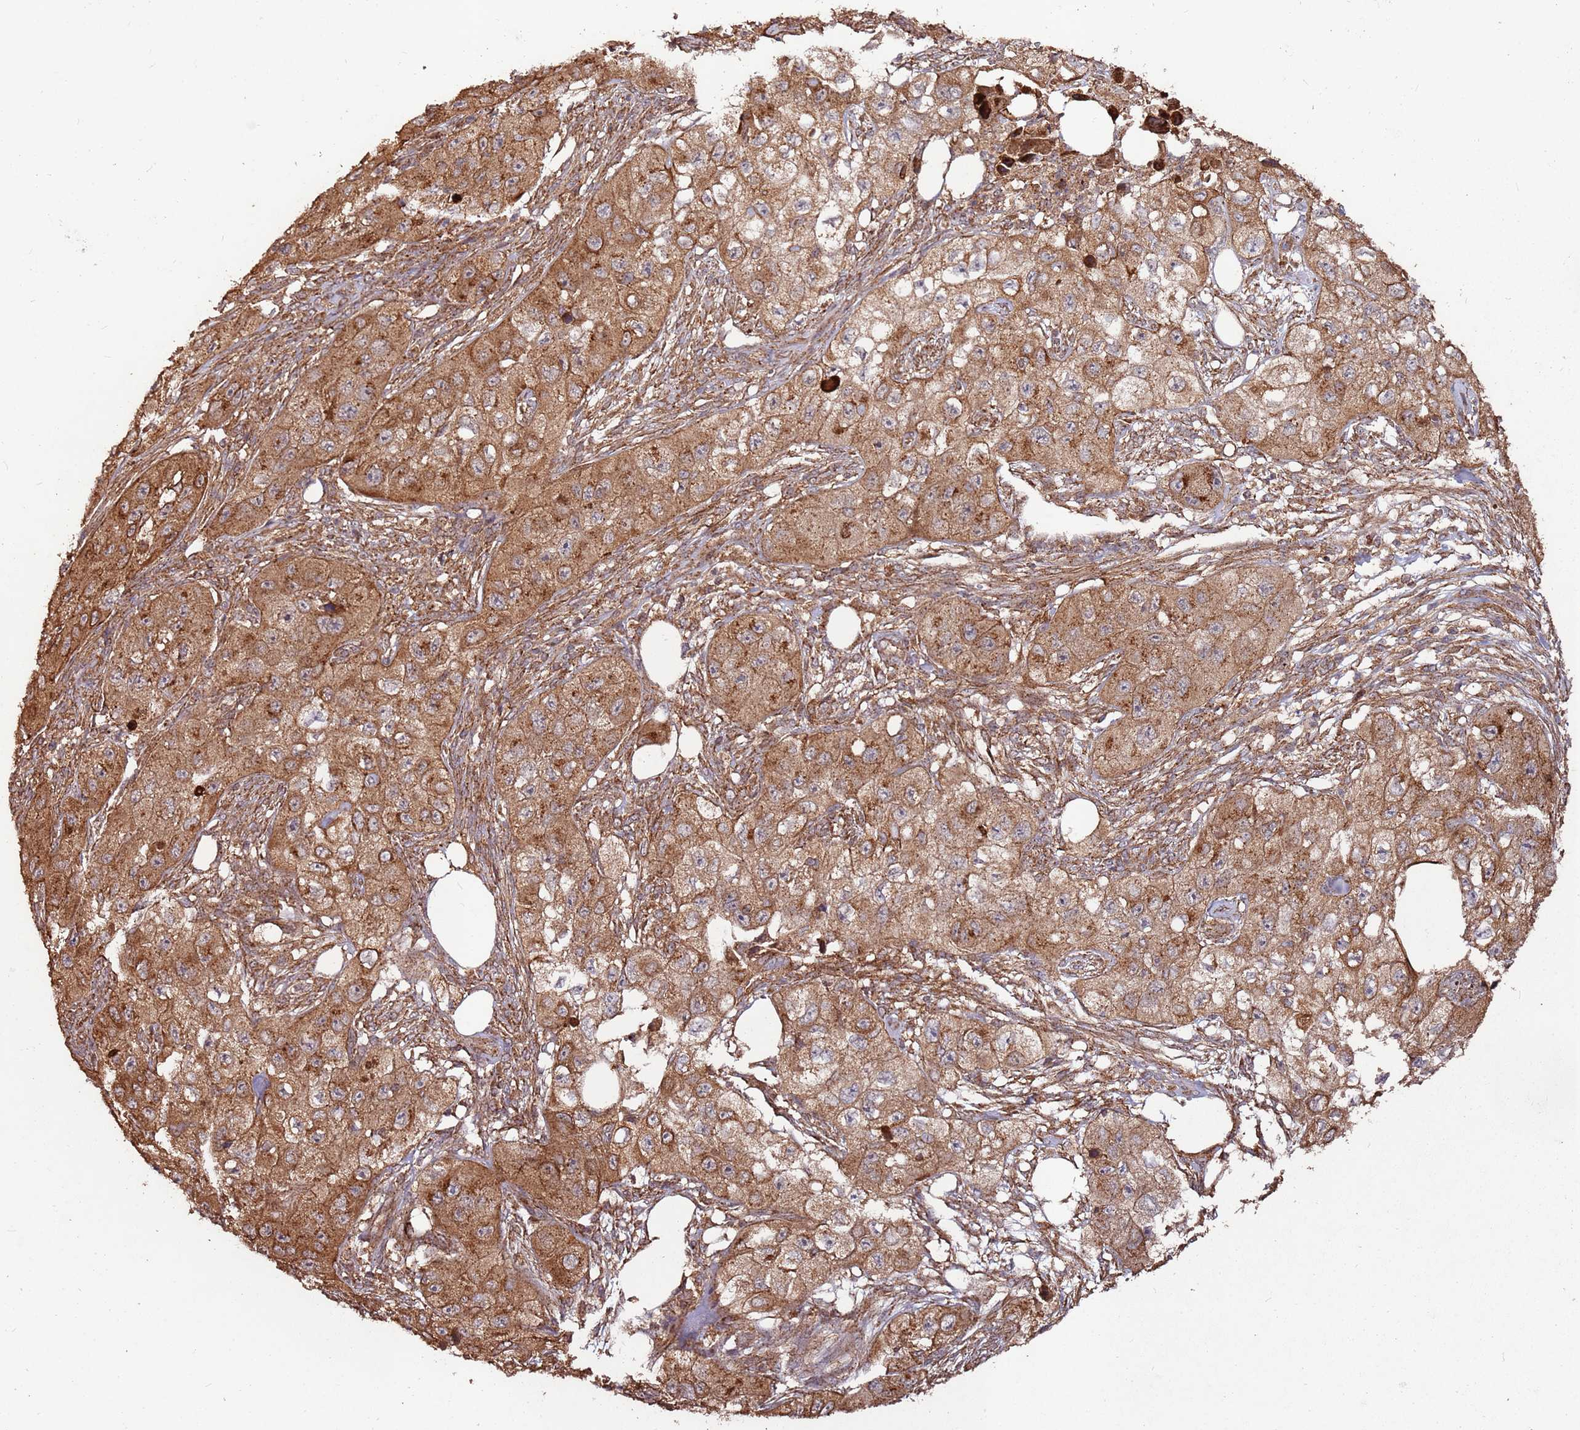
{"staining": {"intensity": "moderate", "quantity": ">75%", "location": "cytoplasmic/membranous"}, "tissue": "skin cancer", "cell_type": "Tumor cells", "image_type": "cancer", "snomed": [{"axis": "morphology", "description": "Squamous cell carcinoma, NOS"}, {"axis": "topography", "description": "Skin"}, {"axis": "topography", "description": "Subcutis"}], "caption": "This image reveals immunohistochemistry (IHC) staining of skin squamous cell carcinoma, with medium moderate cytoplasmic/membranous positivity in about >75% of tumor cells.", "gene": "FAM186A", "patient": {"sex": "male", "age": 73}}